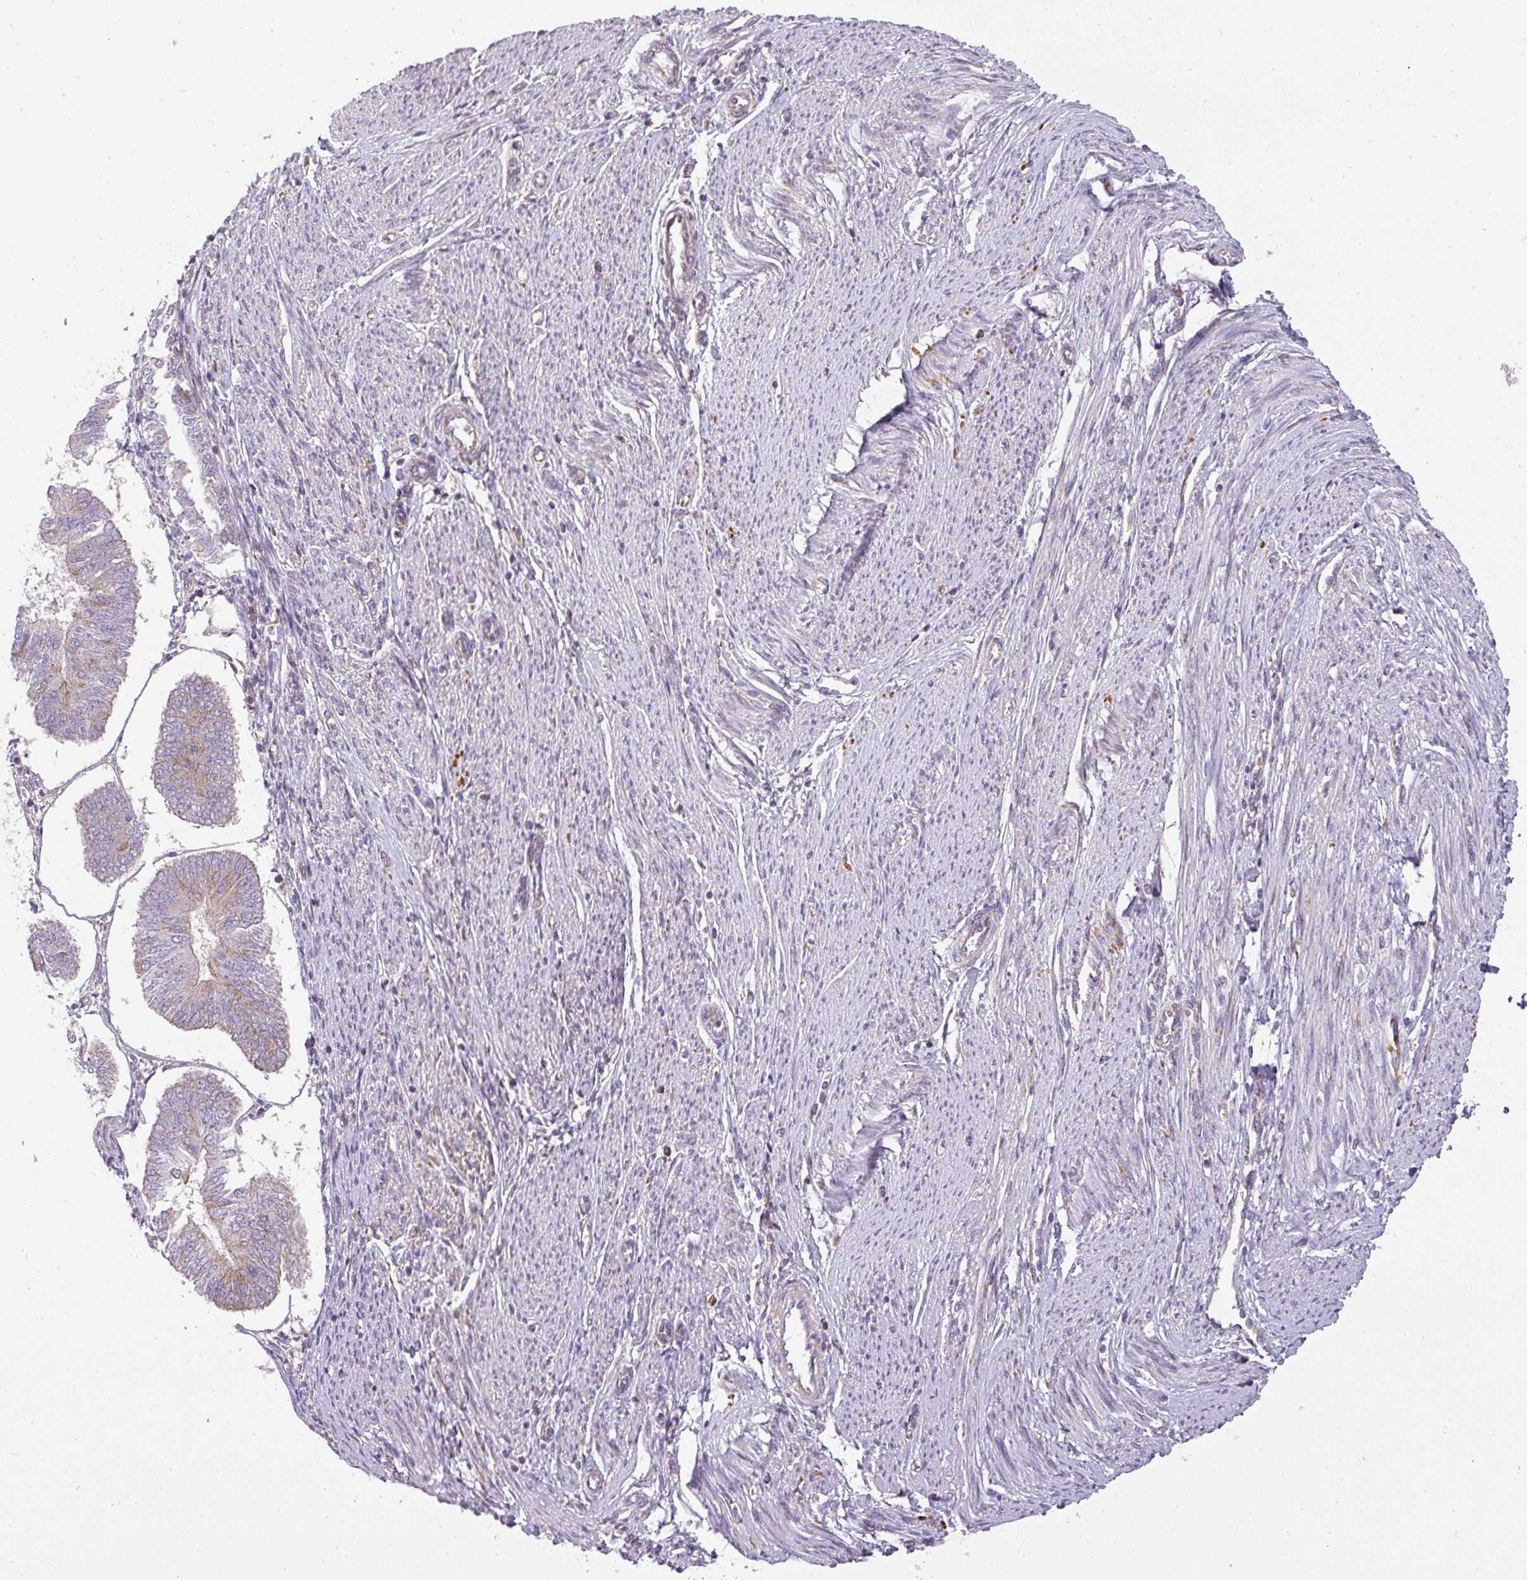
{"staining": {"intensity": "weak", "quantity": "<25%", "location": "cytoplasmic/membranous"}, "tissue": "endometrial cancer", "cell_type": "Tumor cells", "image_type": "cancer", "snomed": [{"axis": "morphology", "description": "Adenocarcinoma, NOS"}, {"axis": "topography", "description": "Endometrium"}], "caption": "This is a image of immunohistochemistry staining of adenocarcinoma (endometrial), which shows no expression in tumor cells.", "gene": "ZNF211", "patient": {"sex": "female", "age": 58}}